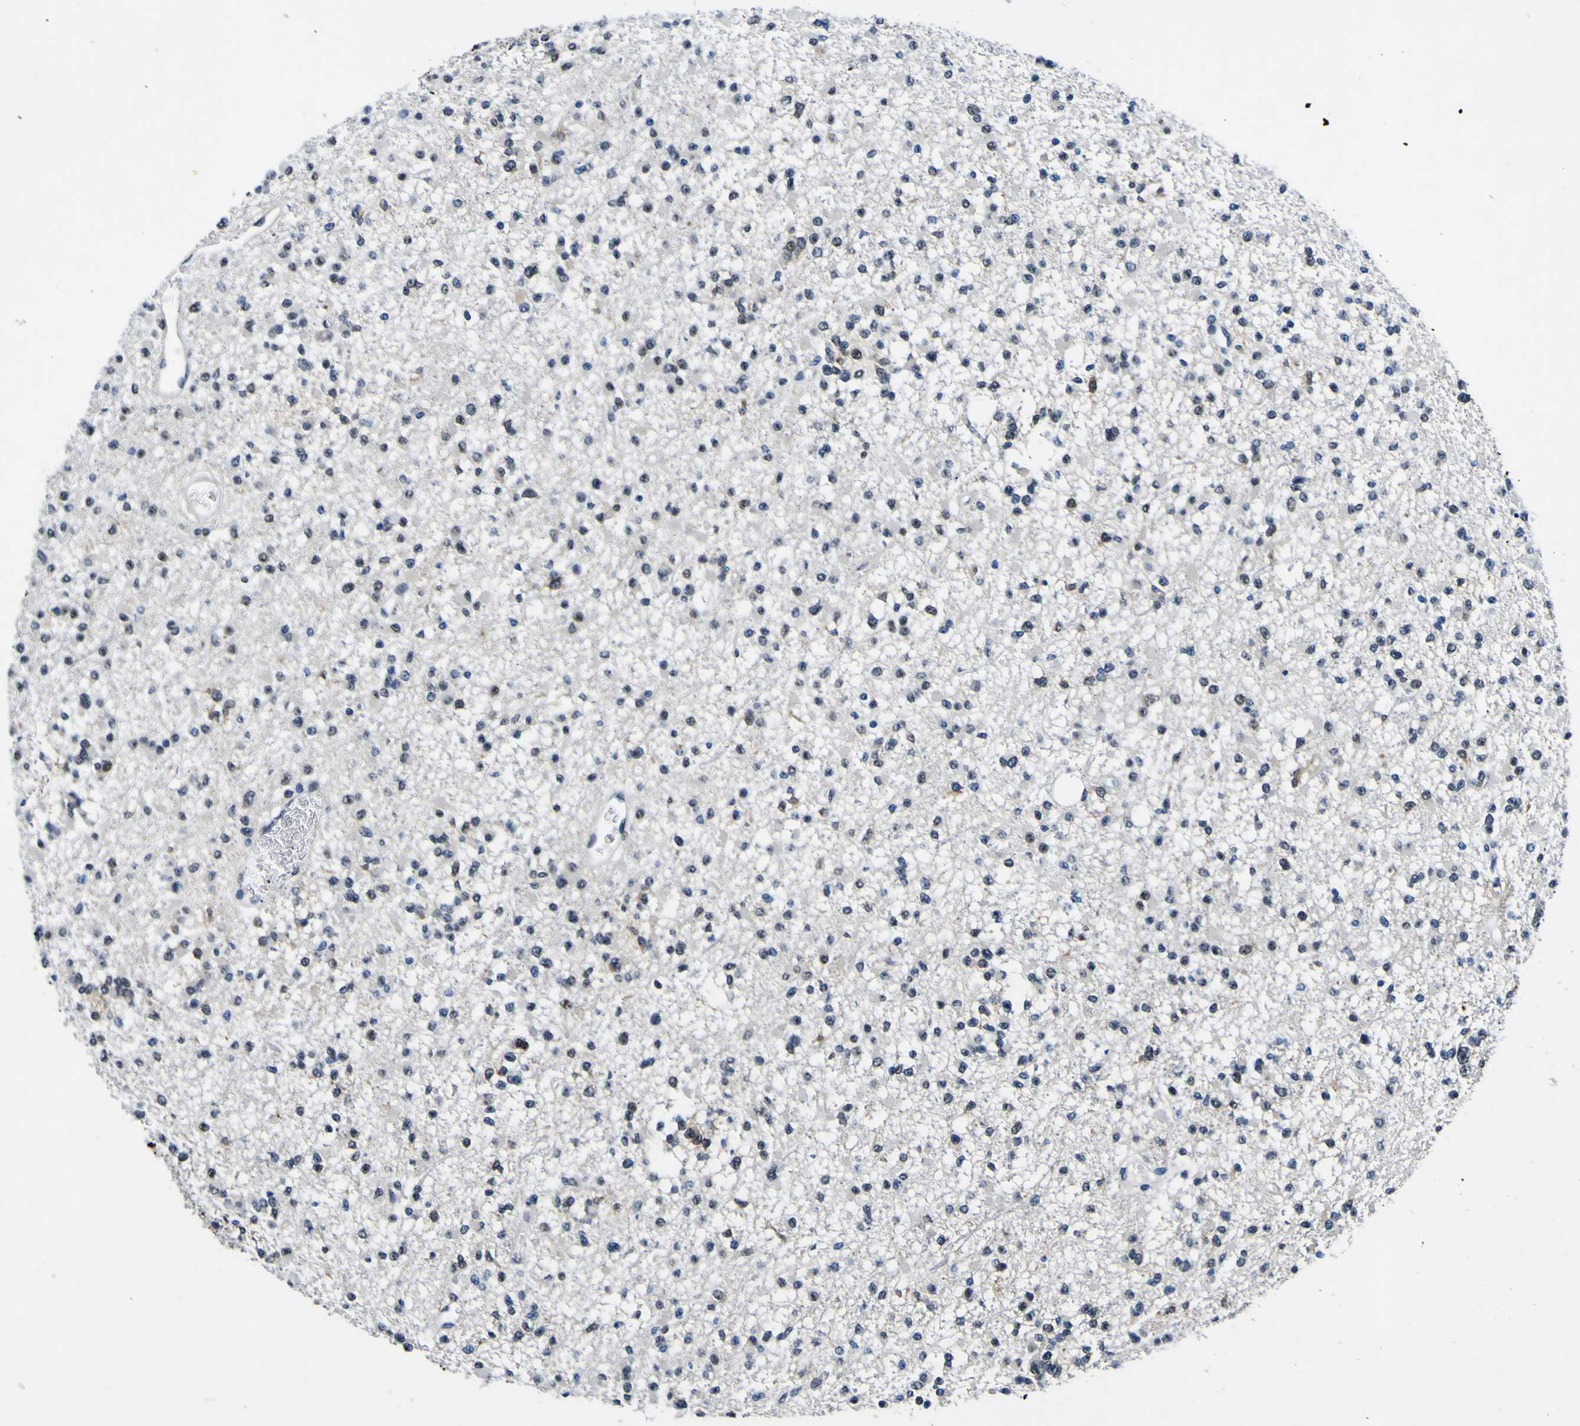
{"staining": {"intensity": "negative", "quantity": "none", "location": "none"}, "tissue": "glioma", "cell_type": "Tumor cells", "image_type": "cancer", "snomed": [{"axis": "morphology", "description": "Glioma, malignant, Low grade"}, {"axis": "topography", "description": "Brain"}], "caption": "The photomicrograph demonstrates no significant positivity in tumor cells of glioma. (DAB immunohistochemistry, high magnification).", "gene": "CUL4B", "patient": {"sex": "female", "age": 22}}